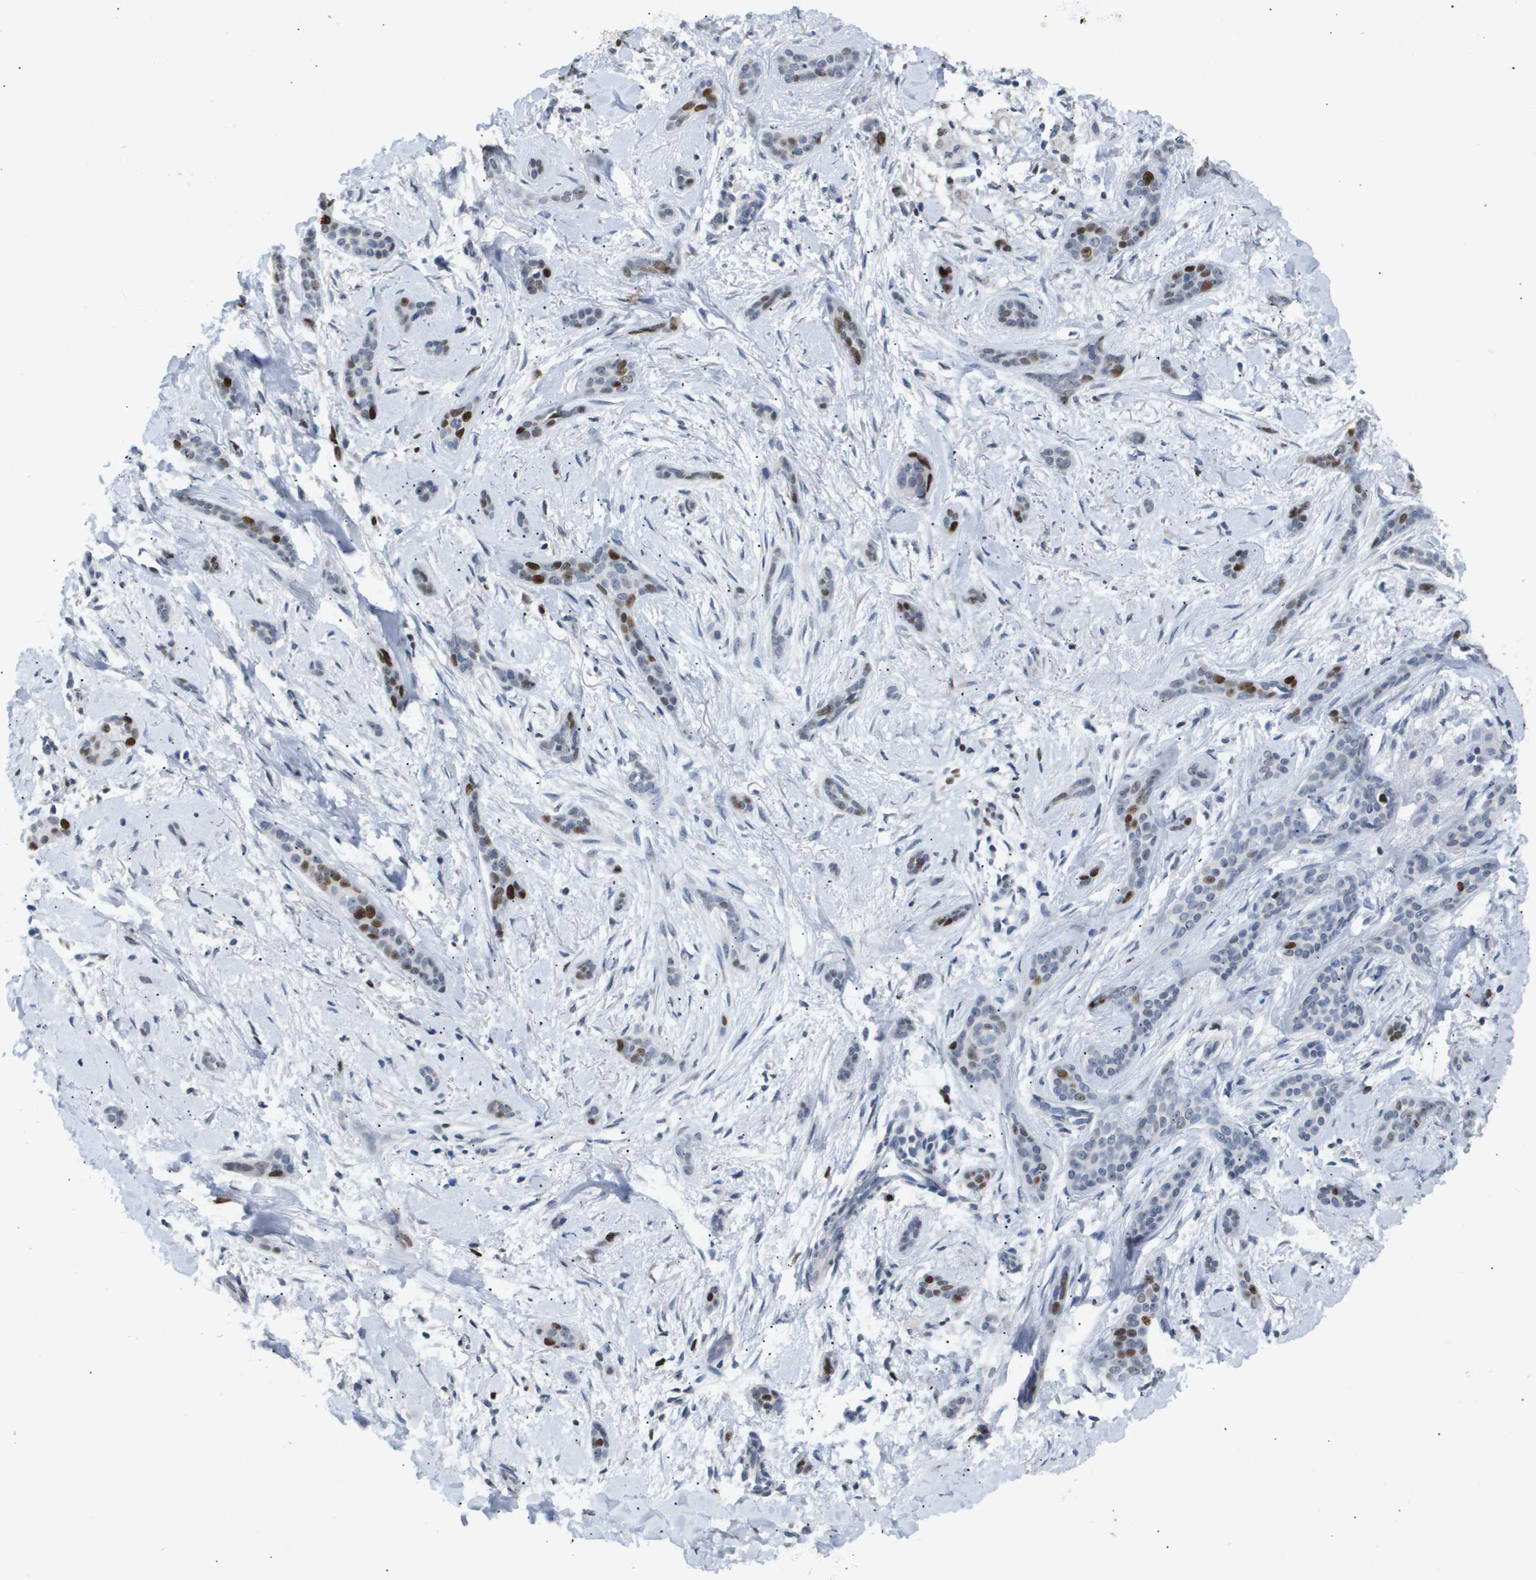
{"staining": {"intensity": "strong", "quantity": "<25%", "location": "nuclear"}, "tissue": "skin cancer", "cell_type": "Tumor cells", "image_type": "cancer", "snomed": [{"axis": "morphology", "description": "Basal cell carcinoma"}, {"axis": "morphology", "description": "Adnexal tumor, benign"}, {"axis": "topography", "description": "Skin"}], "caption": "Immunohistochemistry (IHC) of benign adnexal tumor (skin) shows medium levels of strong nuclear positivity in approximately <25% of tumor cells.", "gene": "ANAPC2", "patient": {"sex": "female", "age": 42}}